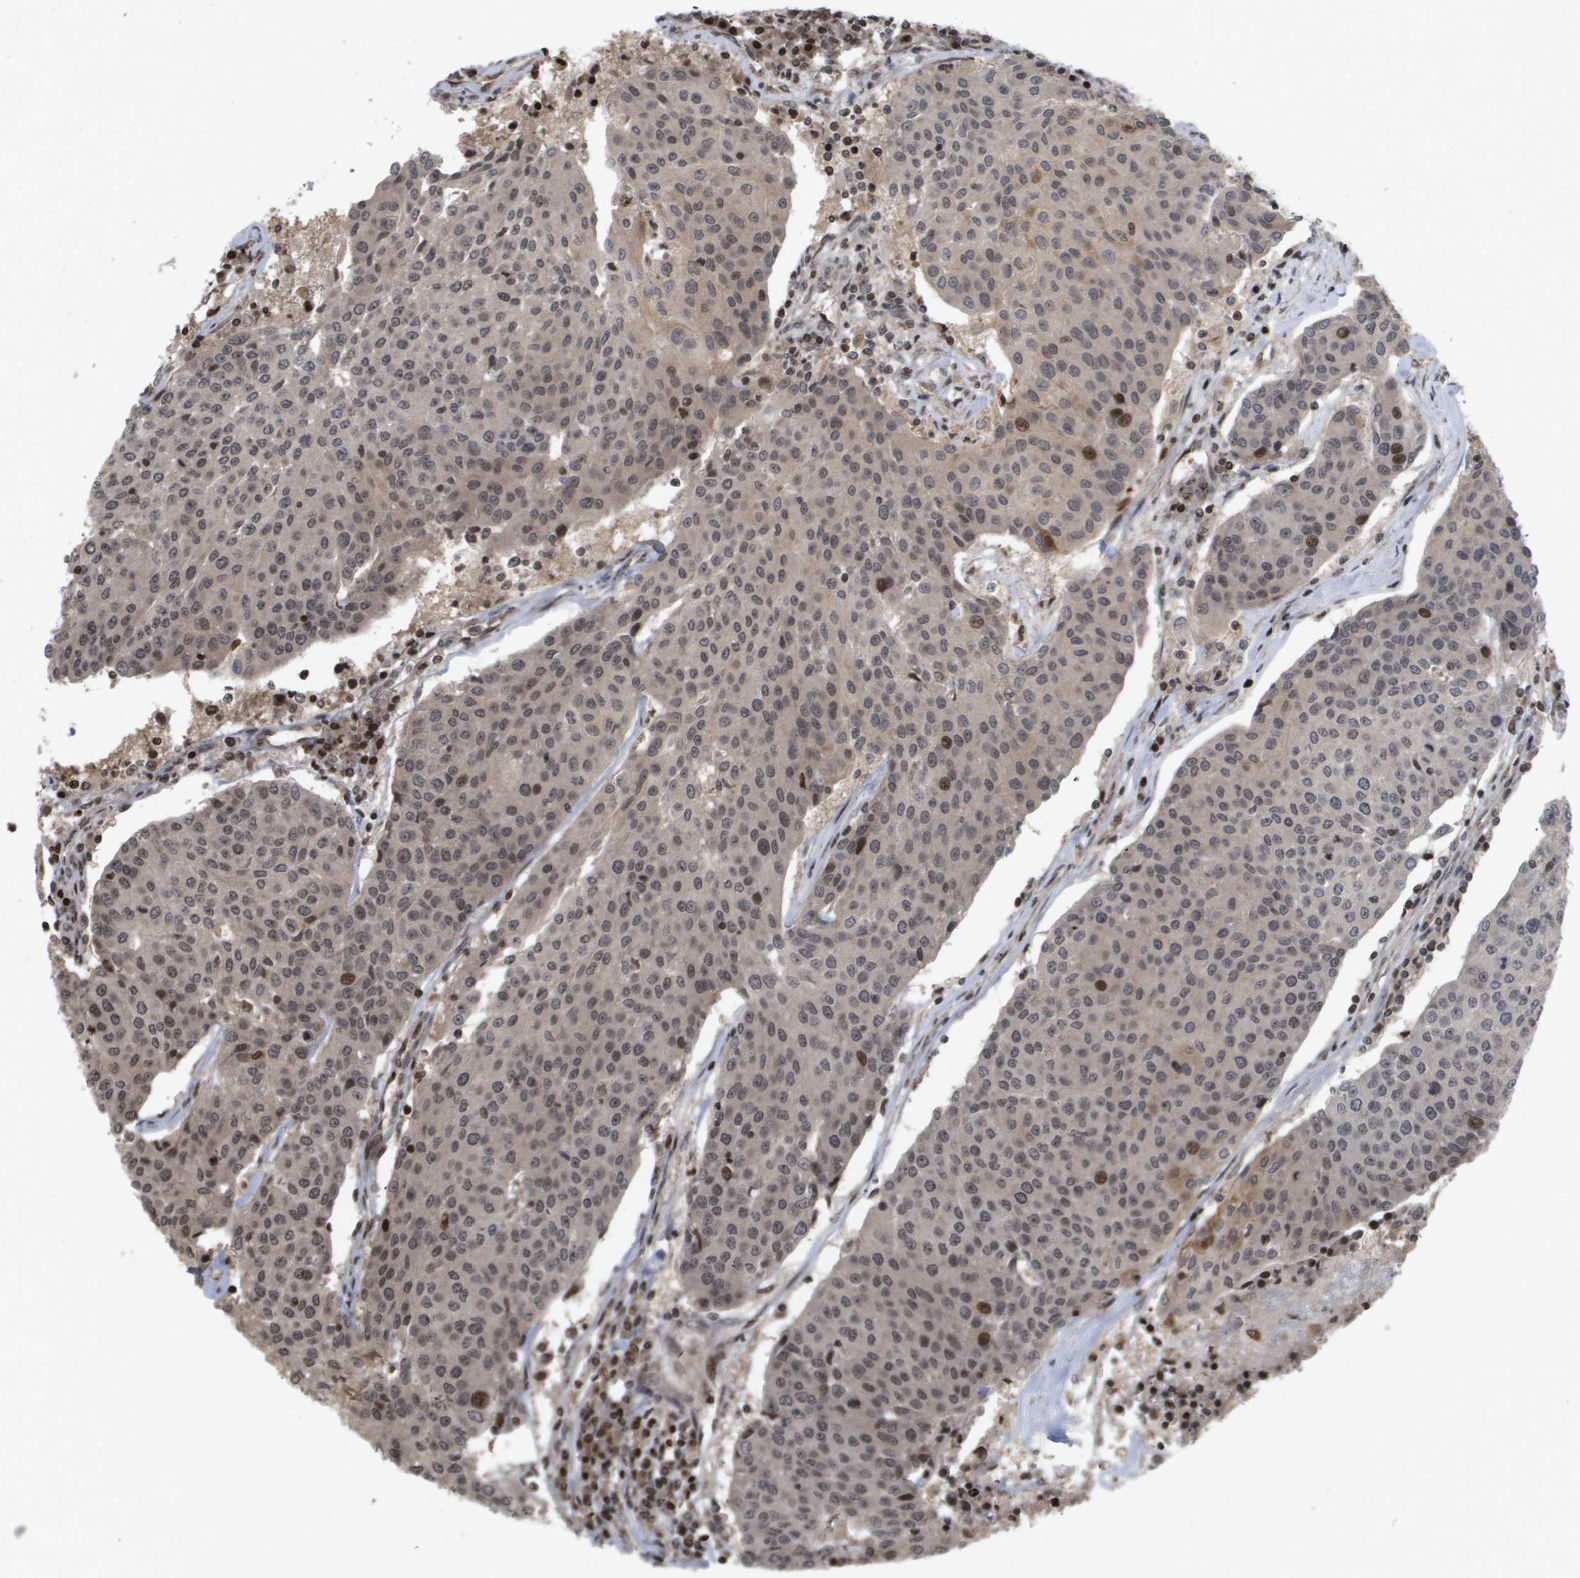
{"staining": {"intensity": "moderate", "quantity": "<25%", "location": "nuclear"}, "tissue": "urothelial cancer", "cell_type": "Tumor cells", "image_type": "cancer", "snomed": [{"axis": "morphology", "description": "Urothelial carcinoma, High grade"}, {"axis": "topography", "description": "Urinary bladder"}], "caption": "The photomicrograph reveals immunohistochemical staining of urothelial carcinoma (high-grade). There is moderate nuclear staining is seen in approximately <25% of tumor cells. The protein of interest is stained brown, and the nuclei are stained in blue (DAB (3,3'-diaminobenzidine) IHC with brightfield microscopy, high magnification).", "gene": "HSPA6", "patient": {"sex": "female", "age": 85}}